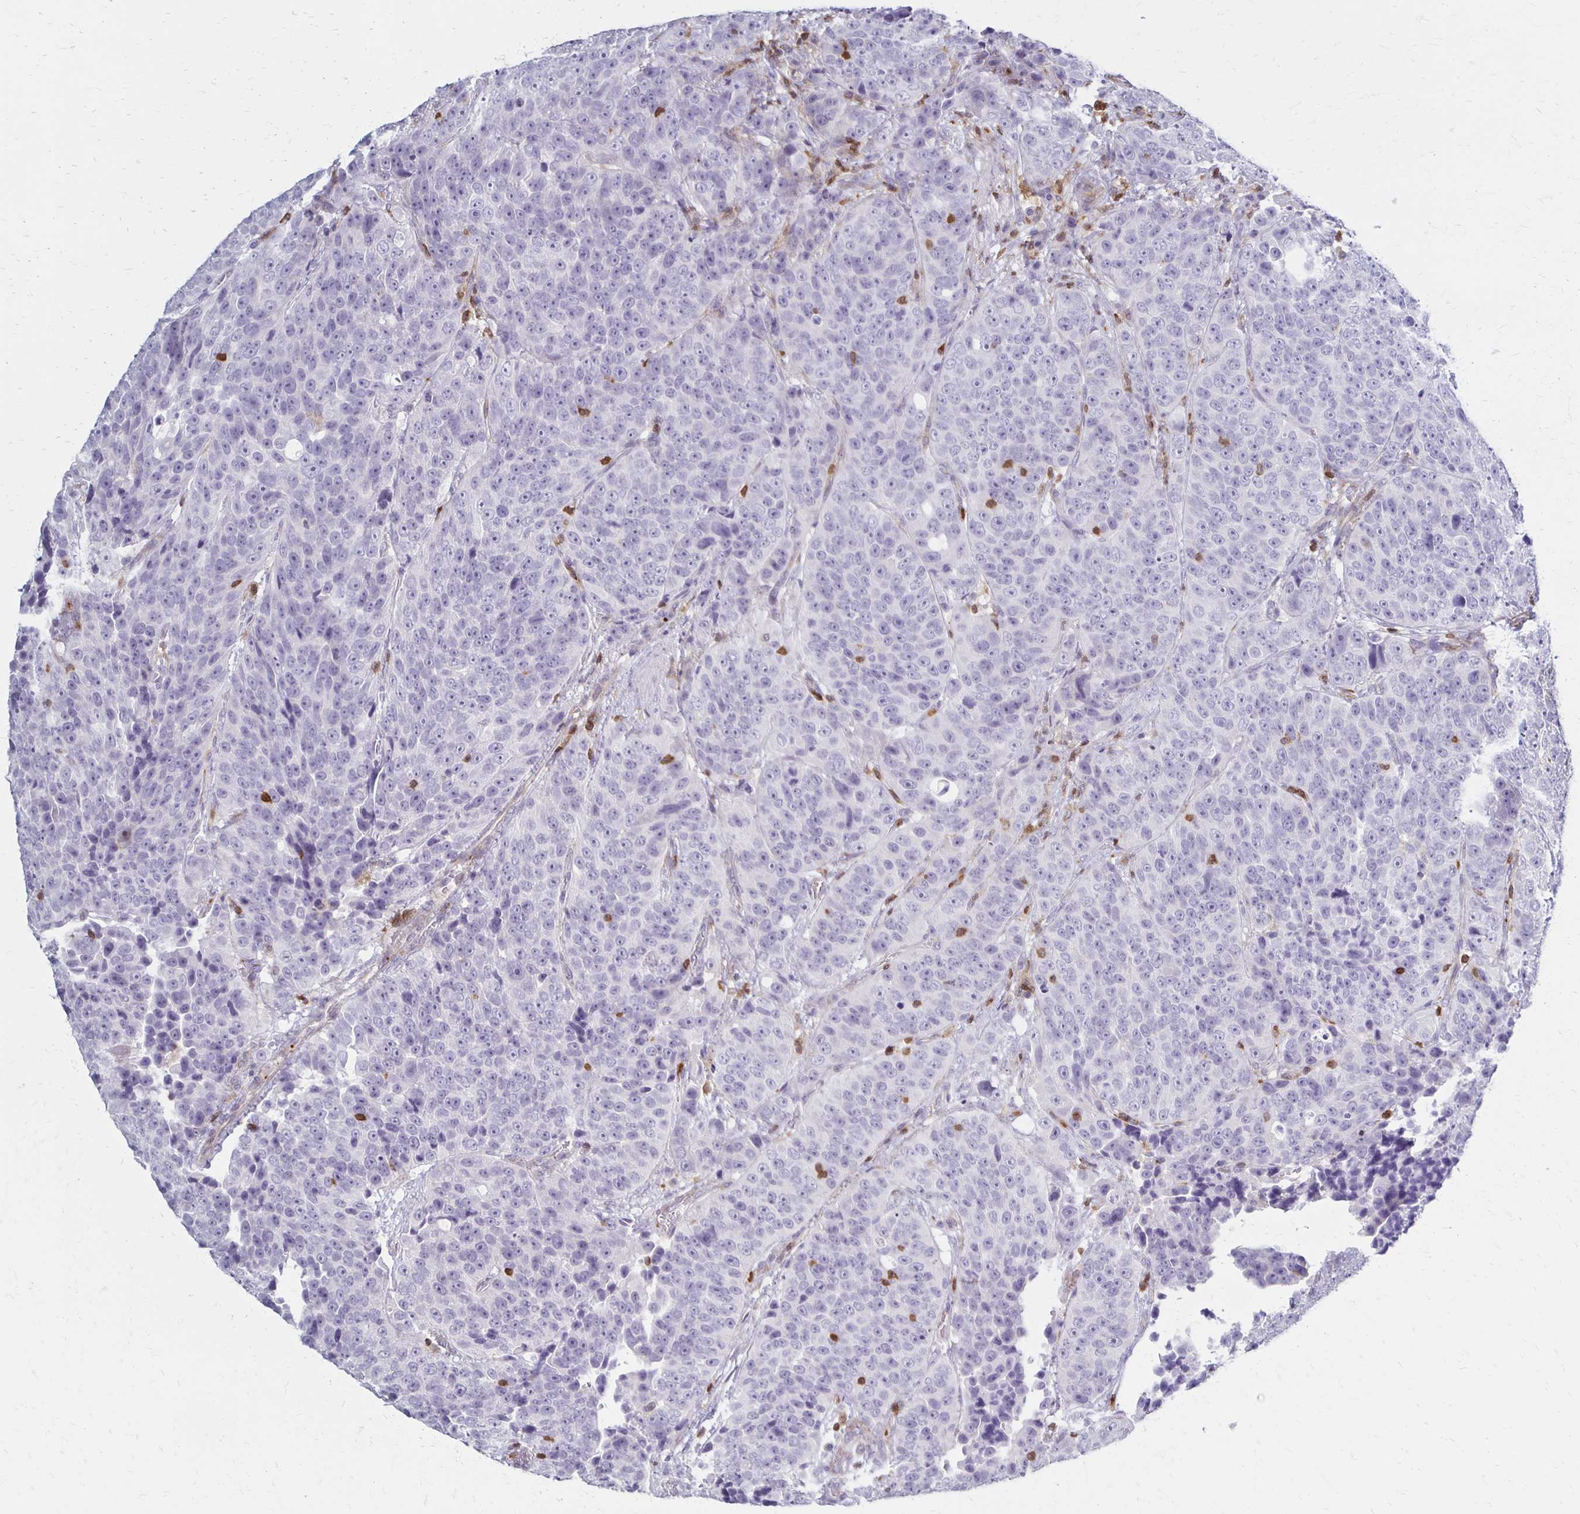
{"staining": {"intensity": "negative", "quantity": "none", "location": "none"}, "tissue": "urothelial cancer", "cell_type": "Tumor cells", "image_type": "cancer", "snomed": [{"axis": "morphology", "description": "Urothelial carcinoma, NOS"}, {"axis": "topography", "description": "Urinary bladder"}], "caption": "IHC micrograph of neoplastic tissue: human transitional cell carcinoma stained with DAB (3,3'-diaminobenzidine) shows no significant protein expression in tumor cells. Brightfield microscopy of immunohistochemistry stained with DAB (3,3'-diaminobenzidine) (brown) and hematoxylin (blue), captured at high magnification.", "gene": "CCL21", "patient": {"sex": "male", "age": 52}}